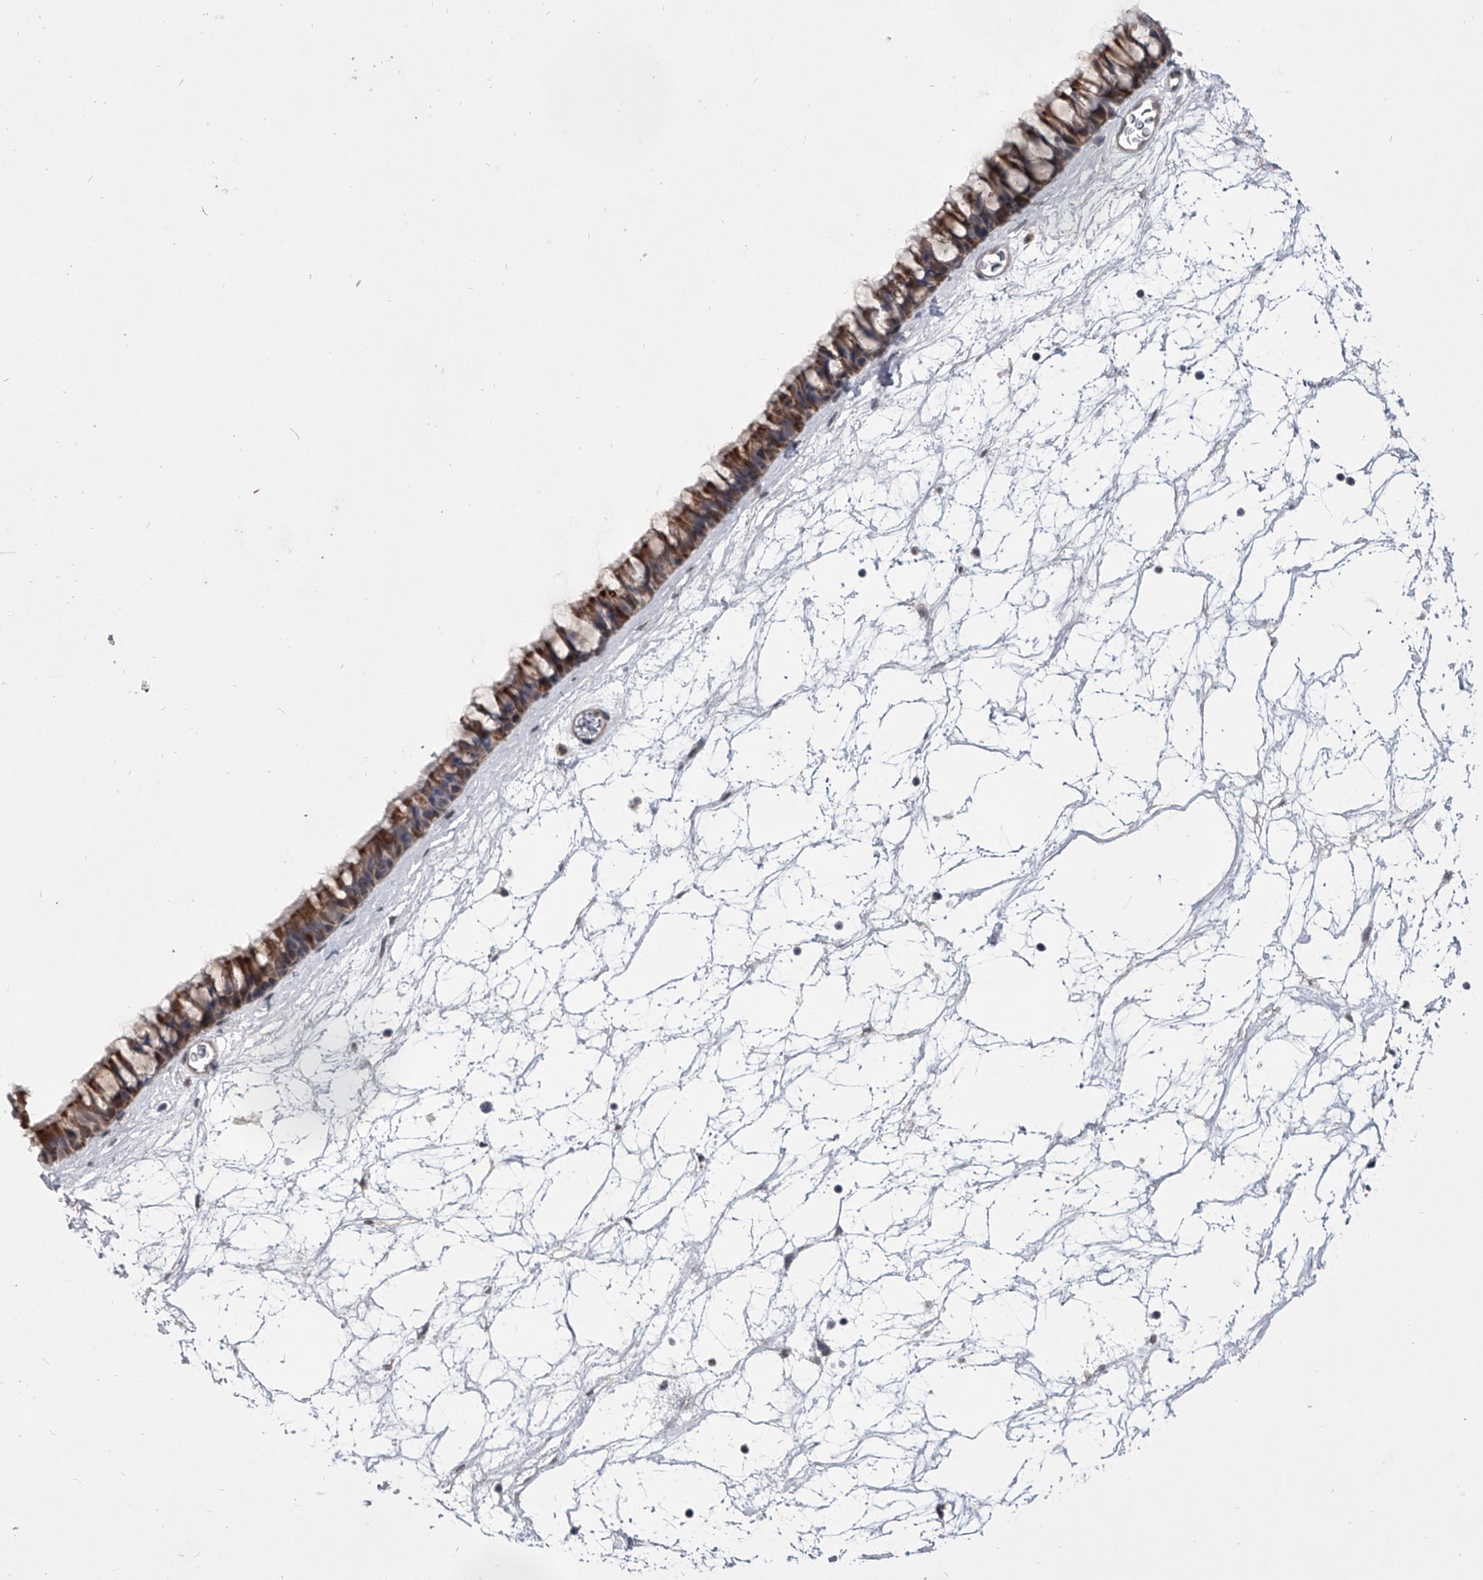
{"staining": {"intensity": "moderate", "quantity": ">75%", "location": "cytoplasmic/membranous"}, "tissue": "nasopharynx", "cell_type": "Respiratory epithelial cells", "image_type": "normal", "snomed": [{"axis": "morphology", "description": "Normal tissue, NOS"}, {"axis": "topography", "description": "Nasopharynx"}], "caption": "About >75% of respiratory epithelial cells in benign human nasopharynx show moderate cytoplasmic/membranous protein expression as visualized by brown immunohistochemical staining.", "gene": "HEATR6", "patient": {"sex": "male", "age": 64}}